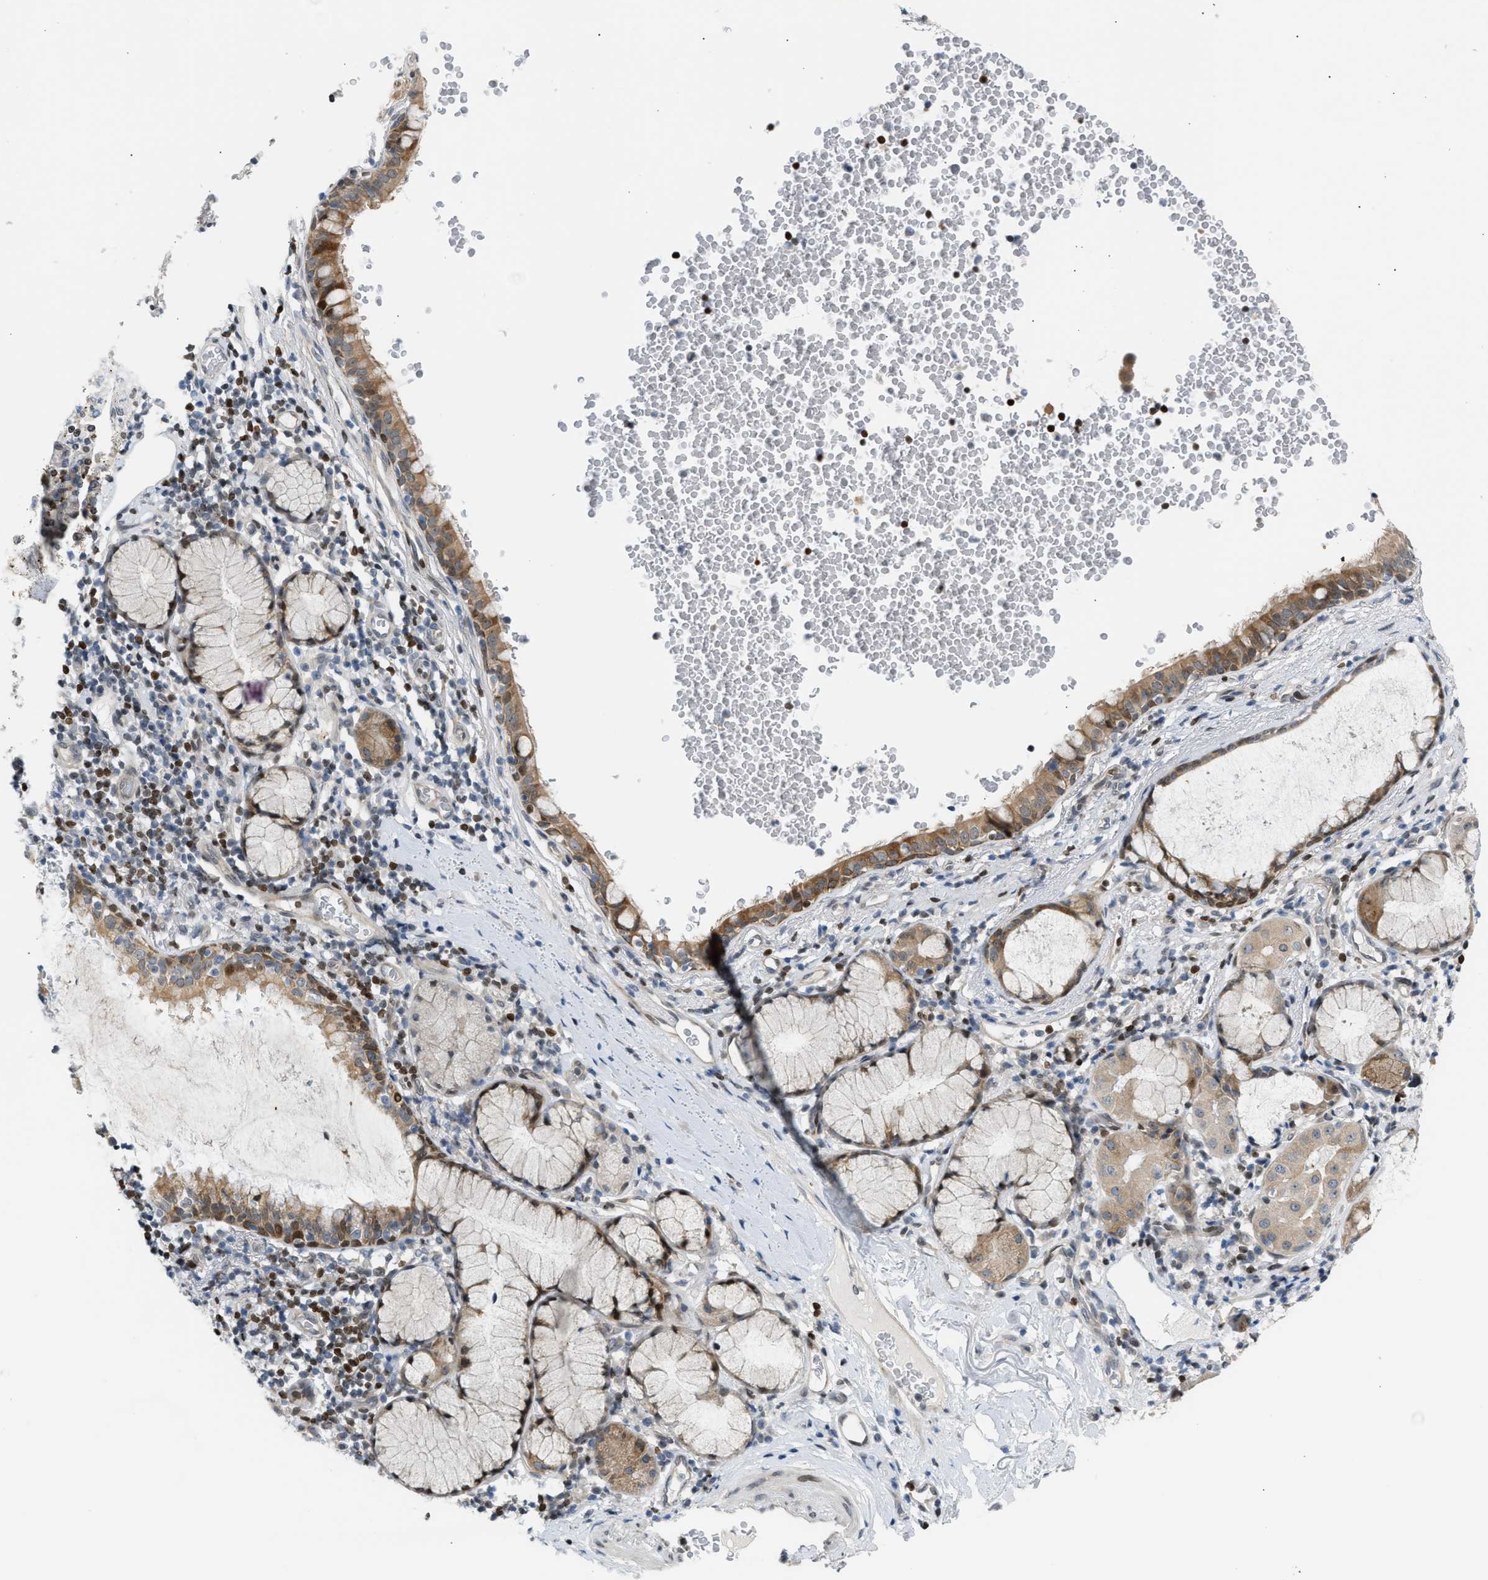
{"staining": {"intensity": "strong", "quantity": ">75%", "location": "cytoplasmic/membranous"}, "tissue": "bronchus", "cell_type": "Respiratory epithelial cells", "image_type": "normal", "snomed": [{"axis": "morphology", "description": "Normal tissue, NOS"}, {"axis": "morphology", "description": "Inflammation, NOS"}, {"axis": "topography", "description": "Cartilage tissue"}, {"axis": "topography", "description": "Bronchus"}], "caption": "Unremarkable bronchus exhibits strong cytoplasmic/membranous staining in about >75% of respiratory epithelial cells, visualized by immunohistochemistry.", "gene": "NPS", "patient": {"sex": "male", "age": 77}}